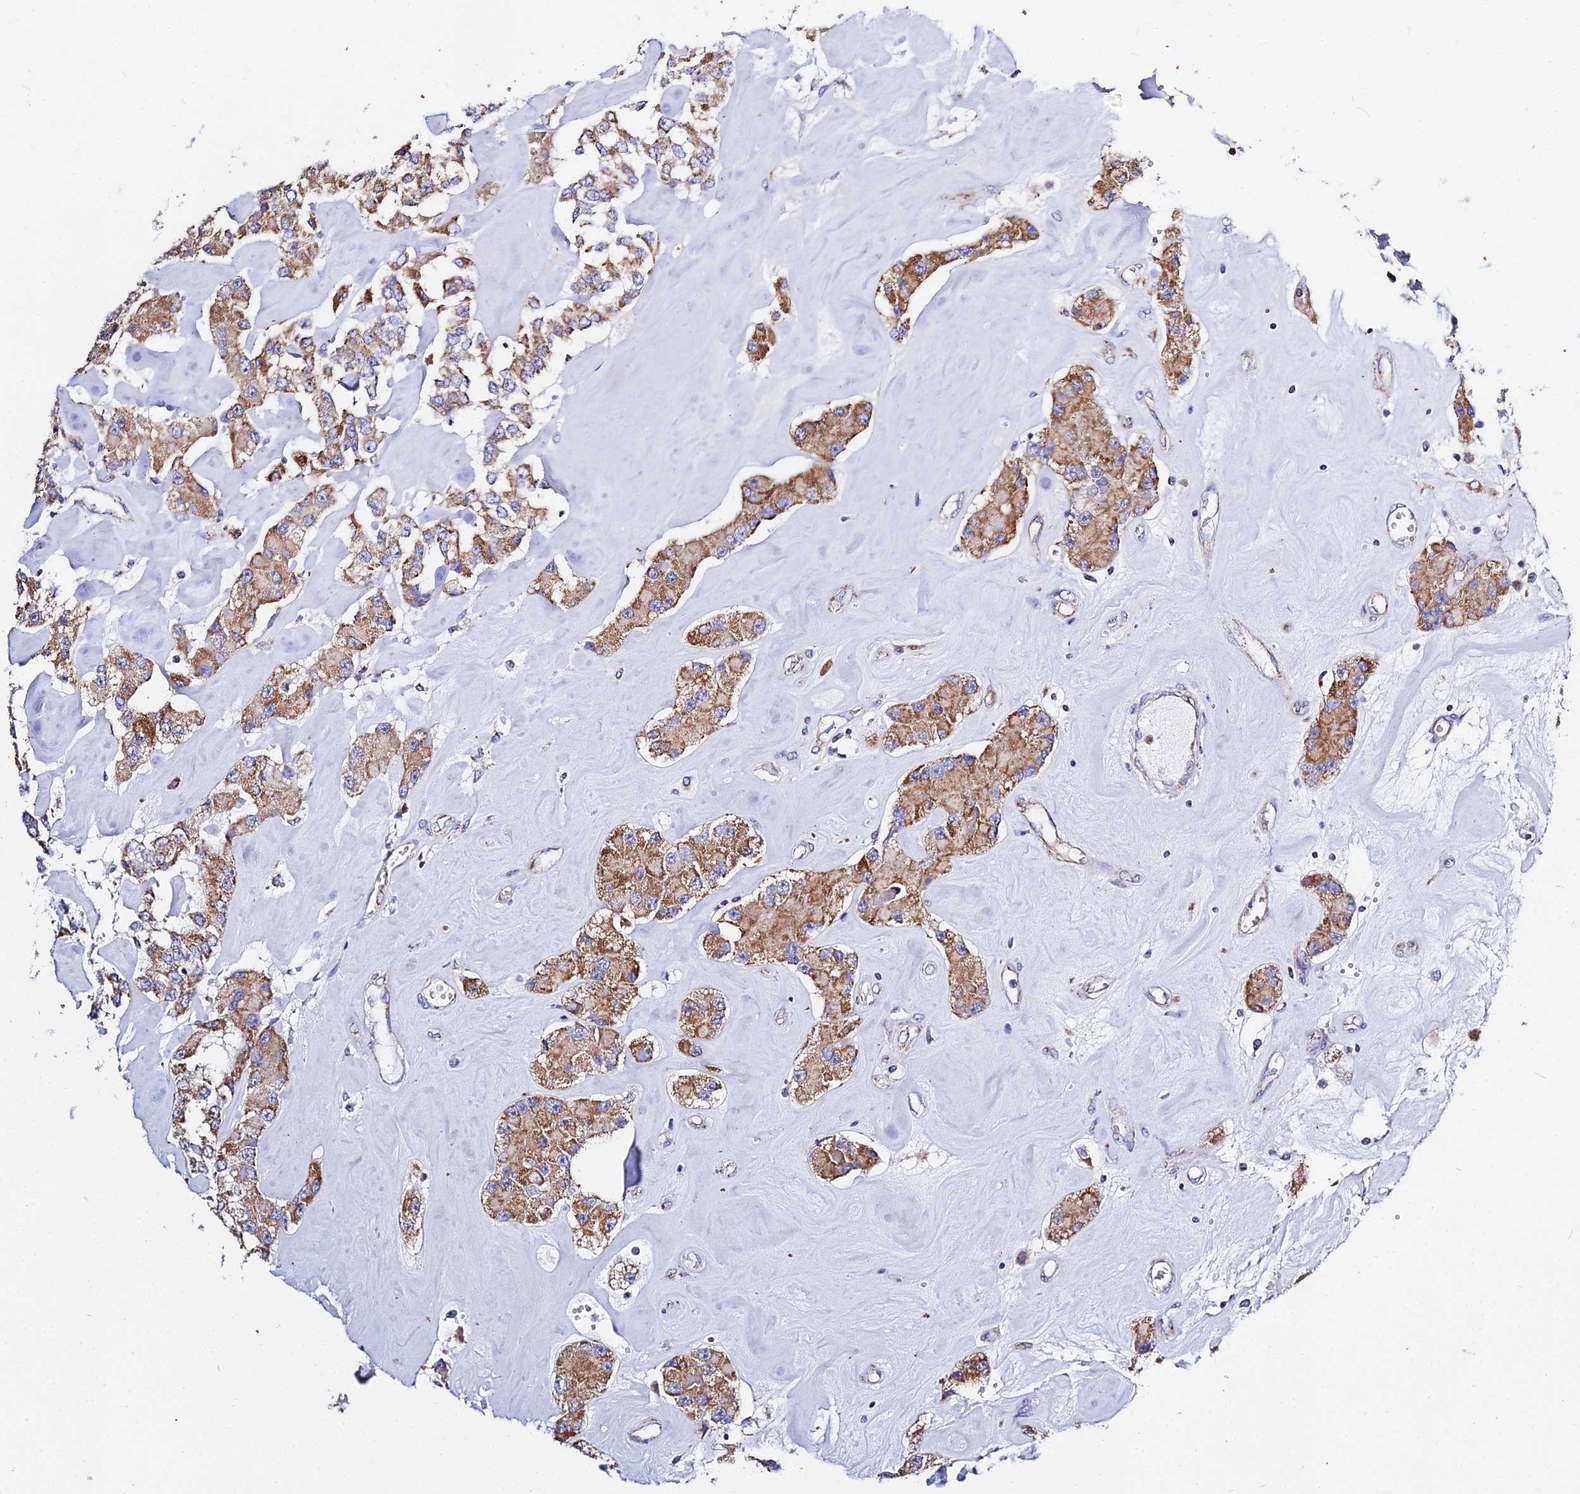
{"staining": {"intensity": "moderate", "quantity": ">75%", "location": "cytoplasmic/membranous"}, "tissue": "carcinoid", "cell_type": "Tumor cells", "image_type": "cancer", "snomed": [{"axis": "morphology", "description": "Carcinoid, malignant, NOS"}, {"axis": "topography", "description": "Pancreas"}], "caption": "Immunohistochemistry micrograph of neoplastic tissue: carcinoid stained using immunohistochemistry shows medium levels of moderate protein expression localized specifically in the cytoplasmic/membranous of tumor cells, appearing as a cytoplasmic/membranous brown color.", "gene": "ZNF573", "patient": {"sex": "male", "age": 41}}